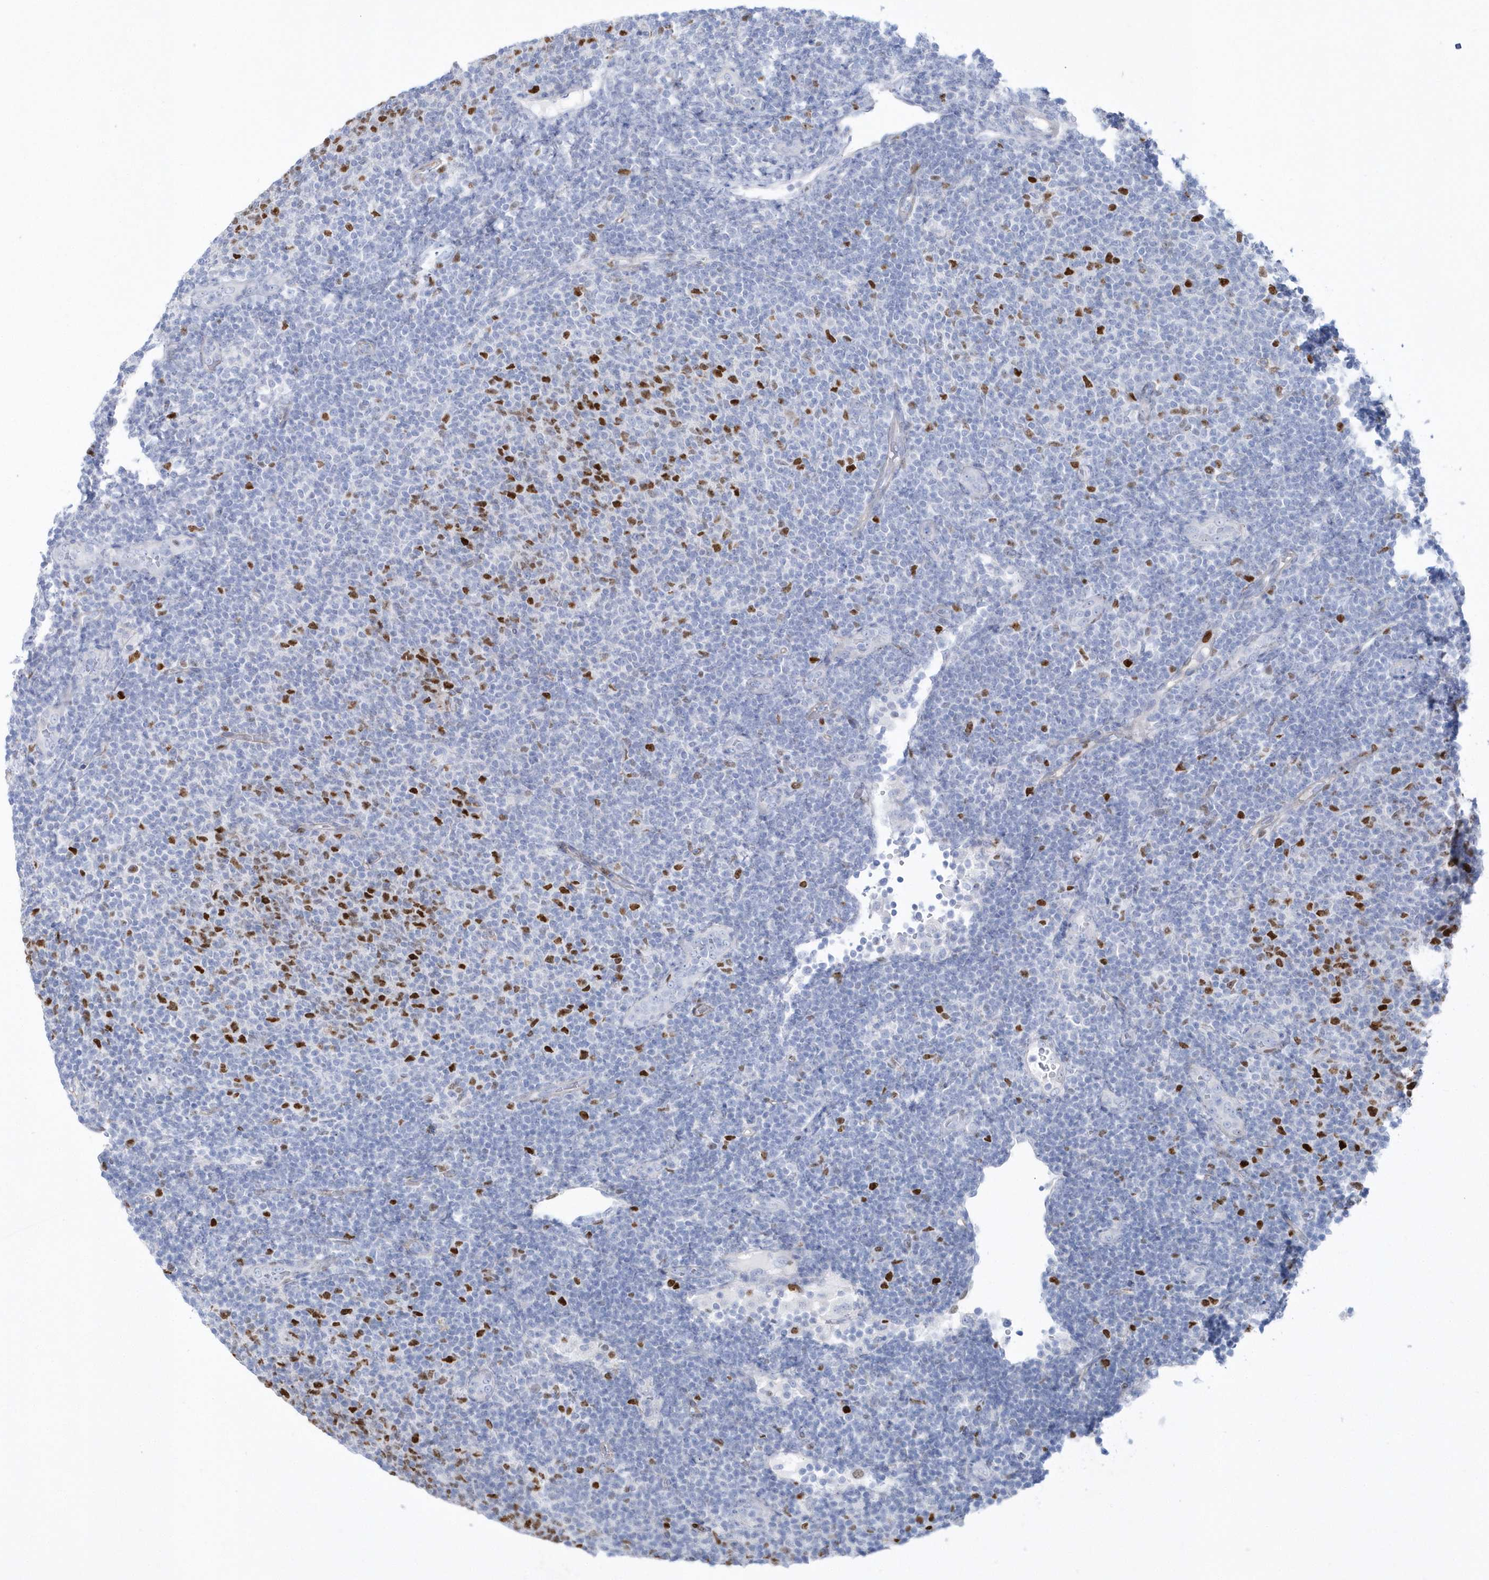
{"staining": {"intensity": "strong", "quantity": "<25%", "location": "nuclear"}, "tissue": "lymphoma", "cell_type": "Tumor cells", "image_type": "cancer", "snomed": [{"axis": "morphology", "description": "Malignant lymphoma, non-Hodgkin's type, Low grade"}, {"axis": "topography", "description": "Lymph node"}], "caption": "The micrograph displays immunohistochemical staining of low-grade malignant lymphoma, non-Hodgkin's type. There is strong nuclear expression is identified in approximately <25% of tumor cells. (Stains: DAB in brown, nuclei in blue, Microscopy: brightfield microscopy at high magnification).", "gene": "TMCO6", "patient": {"sex": "male", "age": 66}}